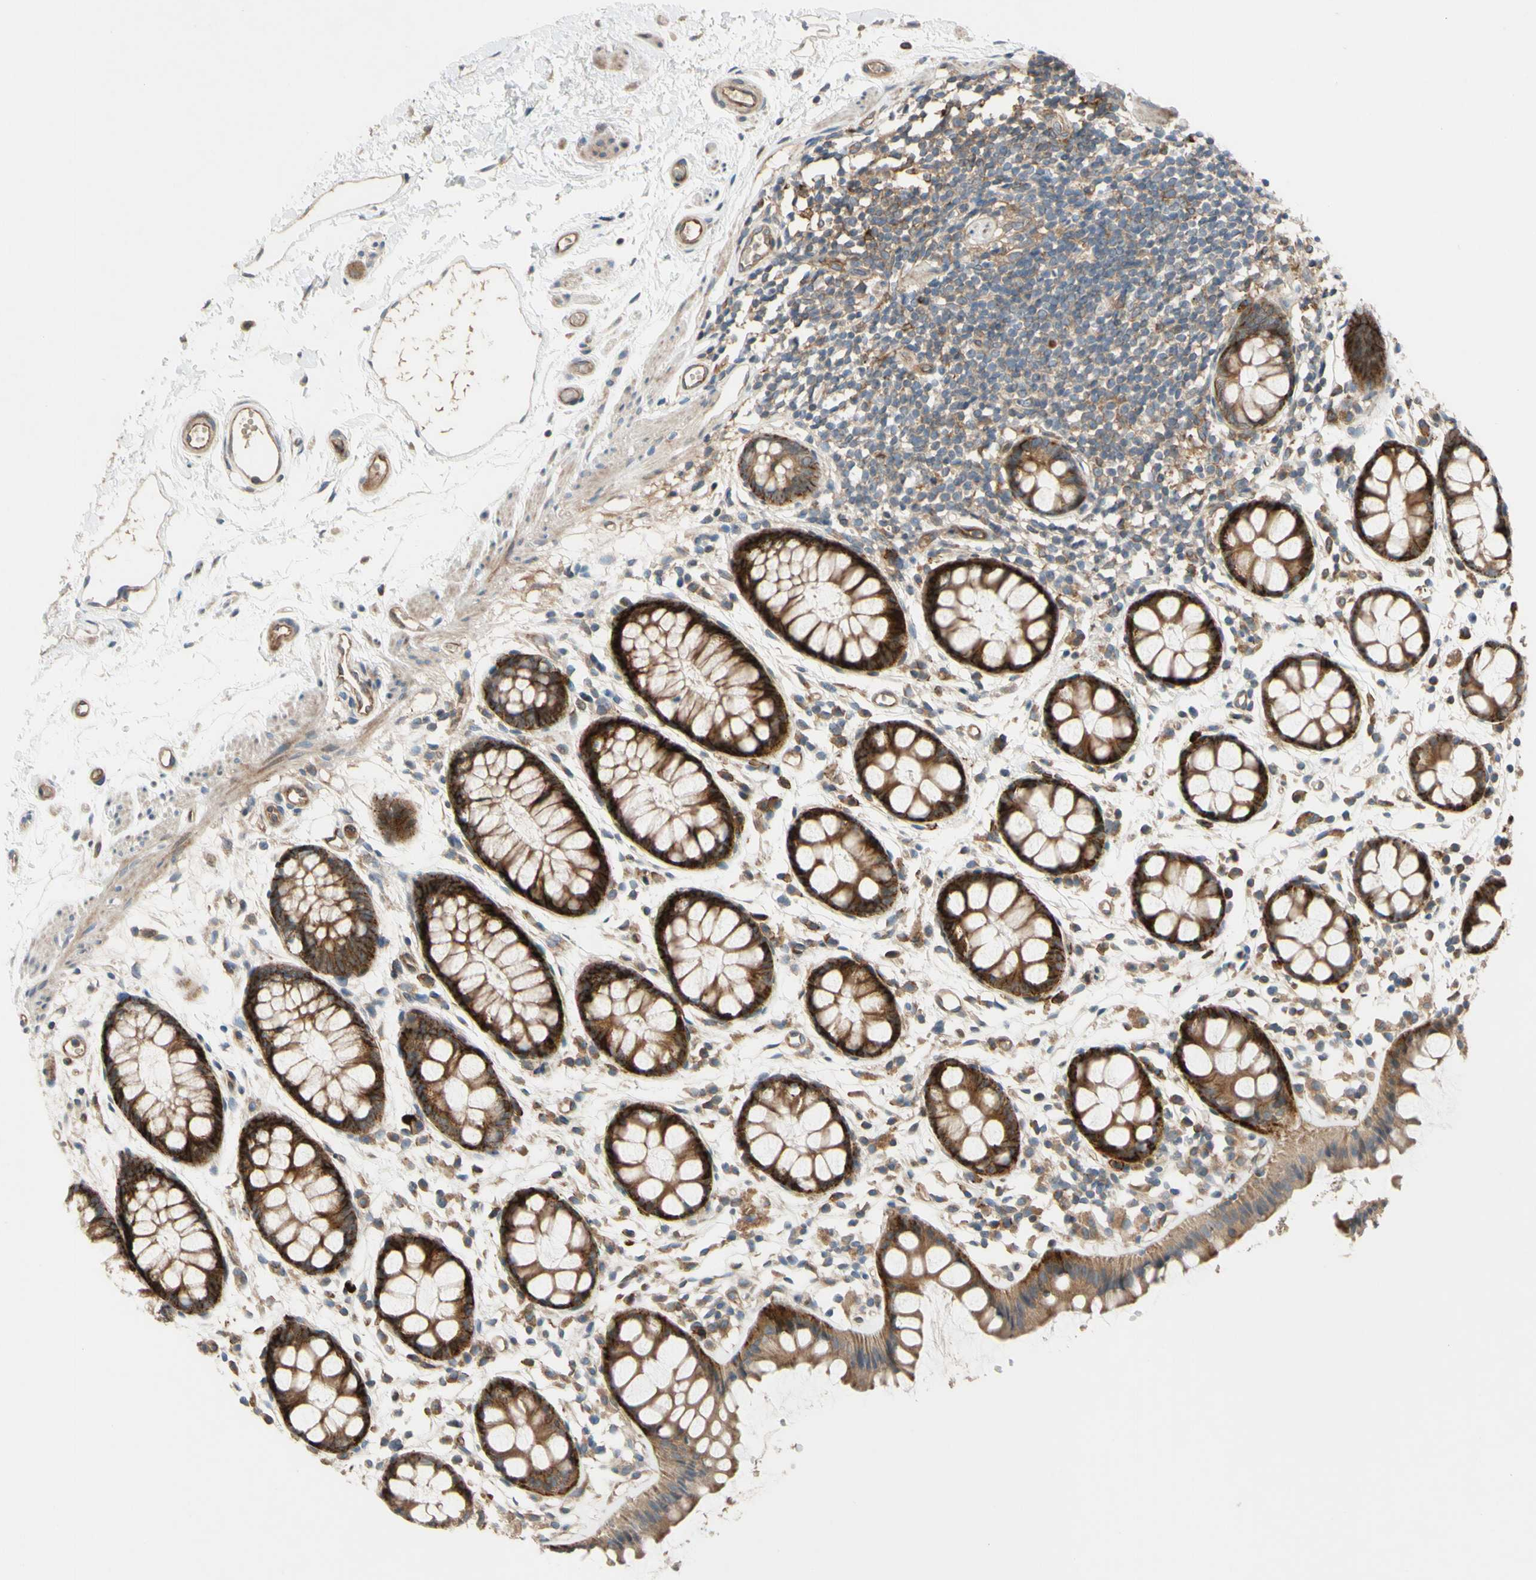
{"staining": {"intensity": "strong", "quantity": ">75%", "location": "cytoplasmic/membranous"}, "tissue": "rectum", "cell_type": "Glandular cells", "image_type": "normal", "snomed": [{"axis": "morphology", "description": "Normal tissue, NOS"}, {"axis": "topography", "description": "Rectum"}], "caption": "A photomicrograph of human rectum stained for a protein exhibits strong cytoplasmic/membranous brown staining in glandular cells.", "gene": "SPTLC1", "patient": {"sex": "female", "age": 66}}